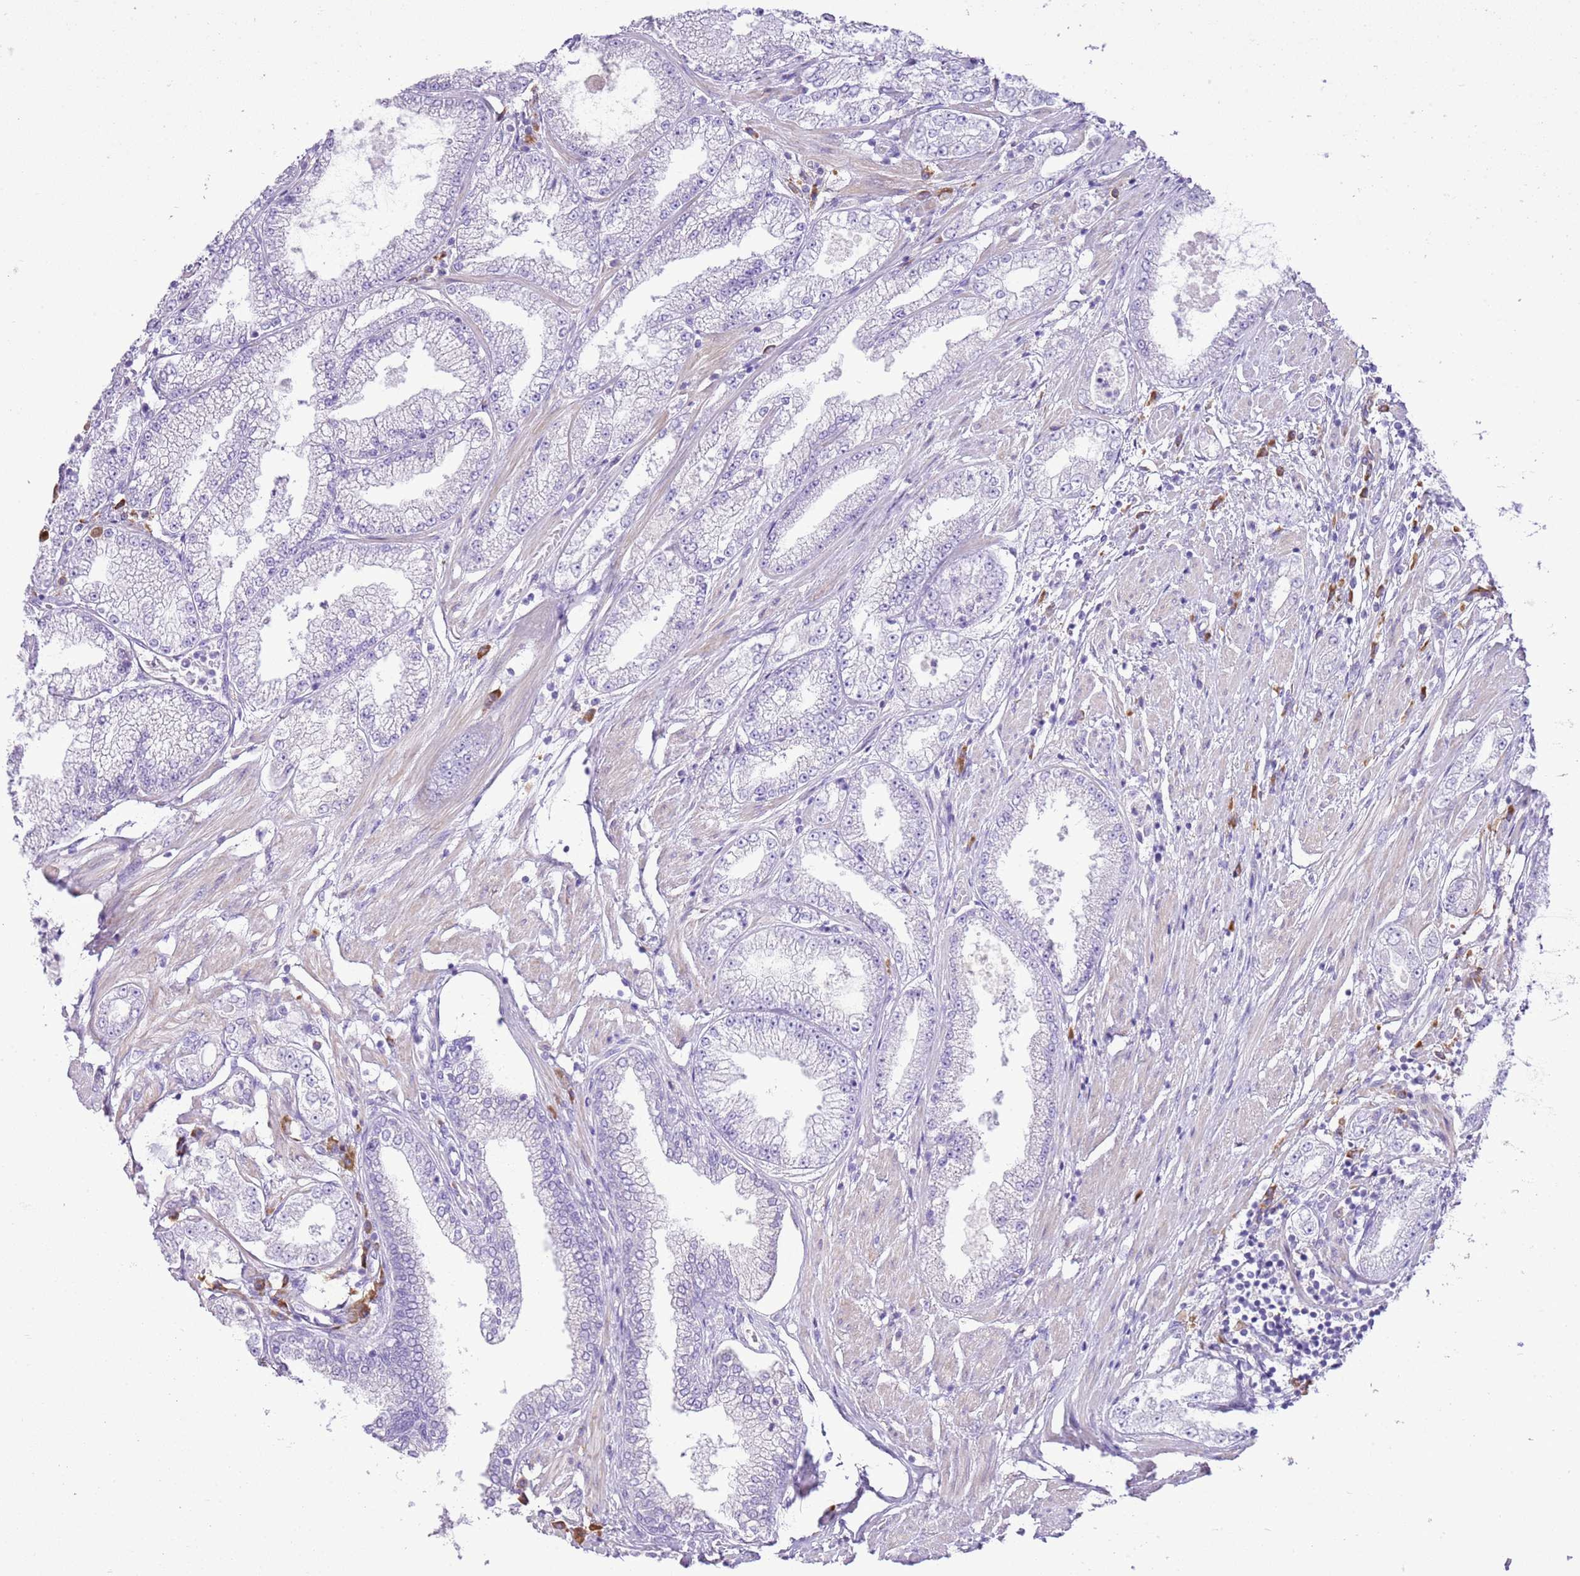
{"staining": {"intensity": "negative", "quantity": "none", "location": "none"}, "tissue": "prostate cancer", "cell_type": "Tumor cells", "image_type": "cancer", "snomed": [{"axis": "morphology", "description": "Adenocarcinoma, High grade"}, {"axis": "topography", "description": "Prostate"}], "caption": "This is an immunohistochemistry (IHC) photomicrograph of prostate cancer (adenocarcinoma (high-grade)). There is no positivity in tumor cells.", "gene": "AAR2", "patient": {"sex": "male", "age": 69}}